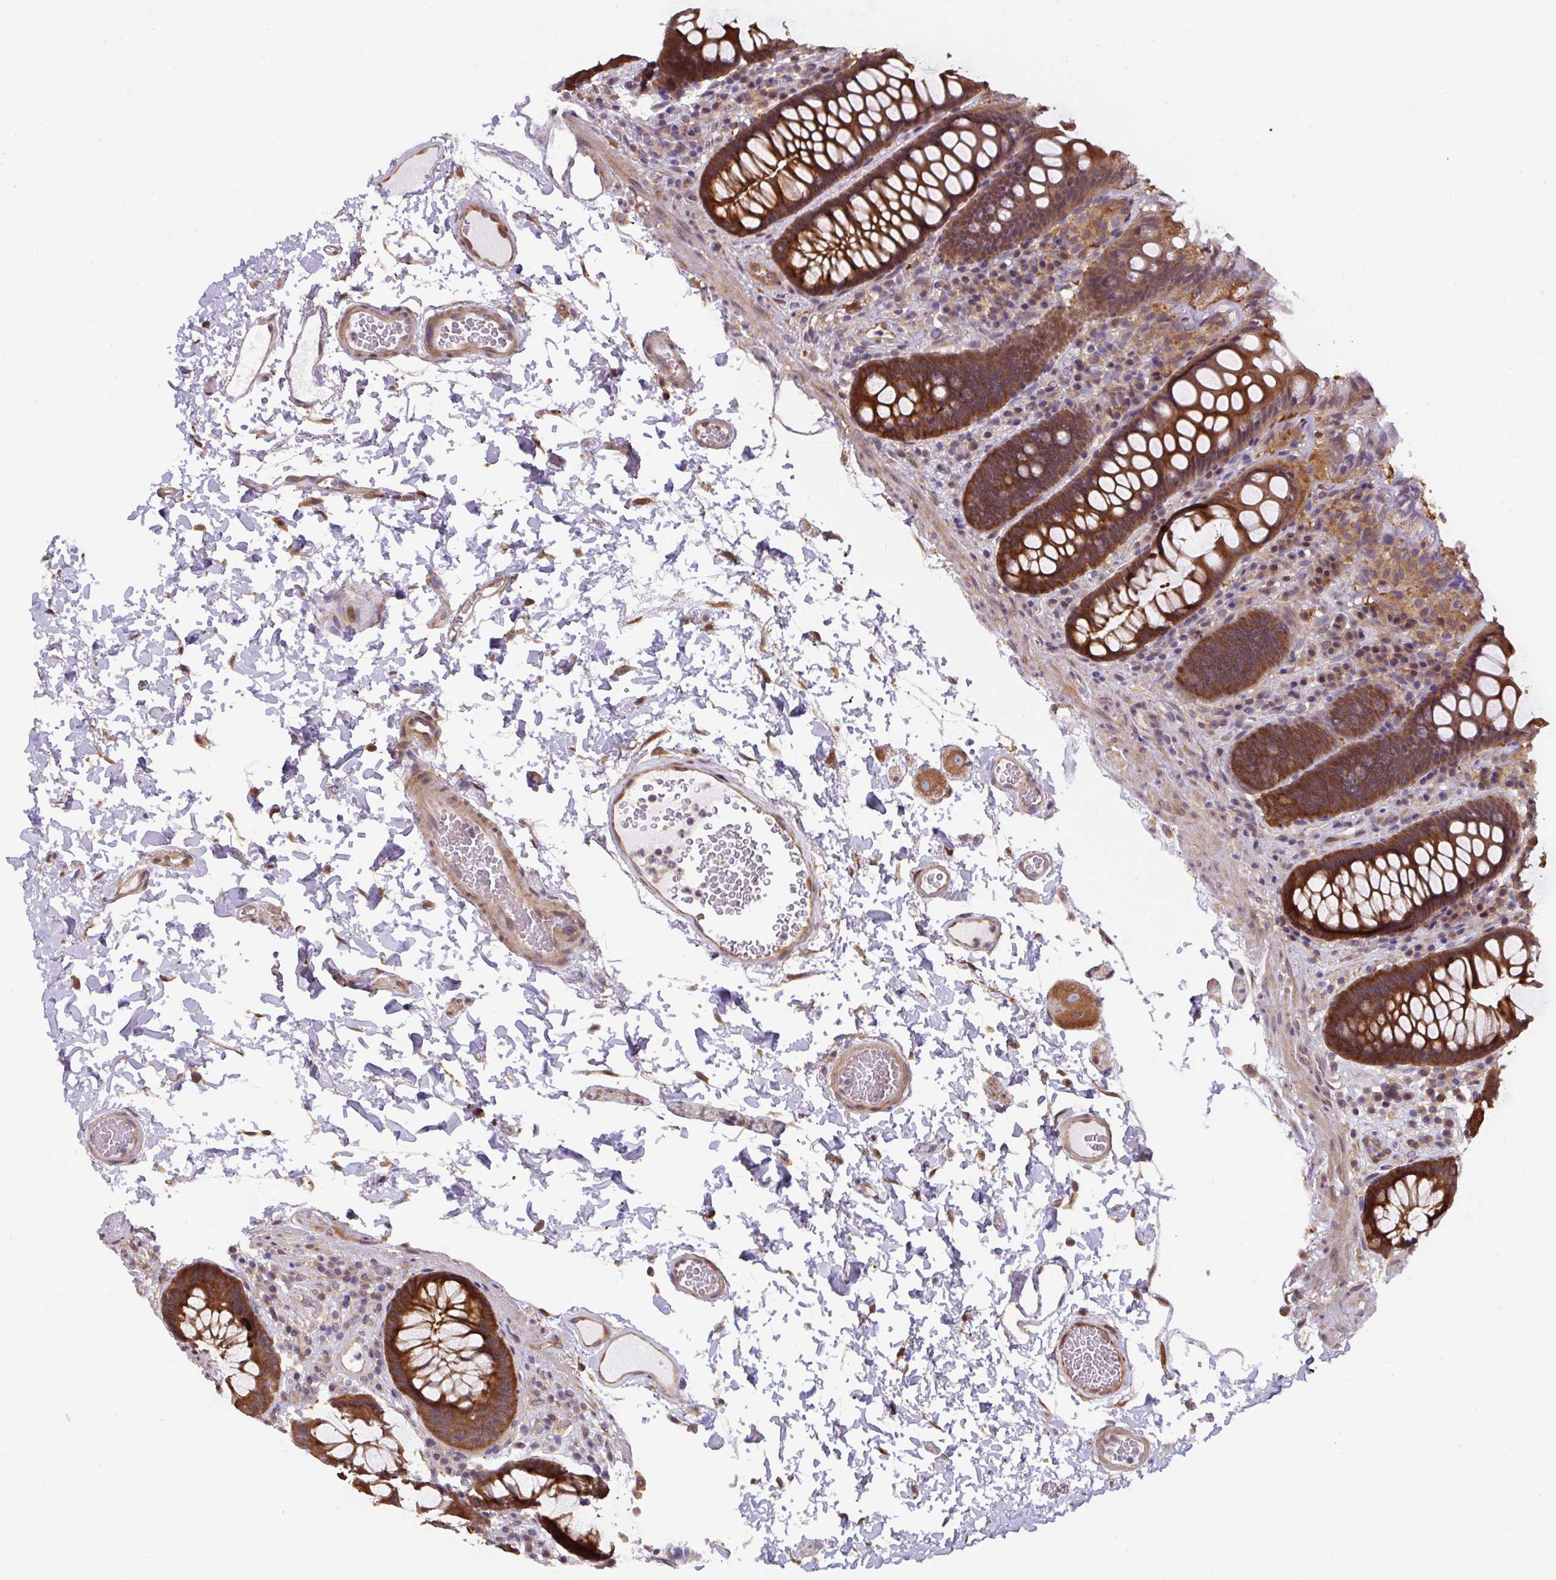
{"staining": {"intensity": "weak", "quantity": ">75%", "location": "cytoplasmic/membranous"}, "tissue": "colon", "cell_type": "Endothelial cells", "image_type": "normal", "snomed": [{"axis": "morphology", "description": "Normal tissue, NOS"}, {"axis": "topography", "description": "Colon"}, {"axis": "topography", "description": "Peripheral nerve tissue"}], "caption": "DAB (3,3'-diaminobenzidine) immunohistochemical staining of unremarkable human colon exhibits weak cytoplasmic/membranous protein positivity in approximately >75% of endothelial cells.", "gene": "ST13", "patient": {"sex": "male", "age": 84}}